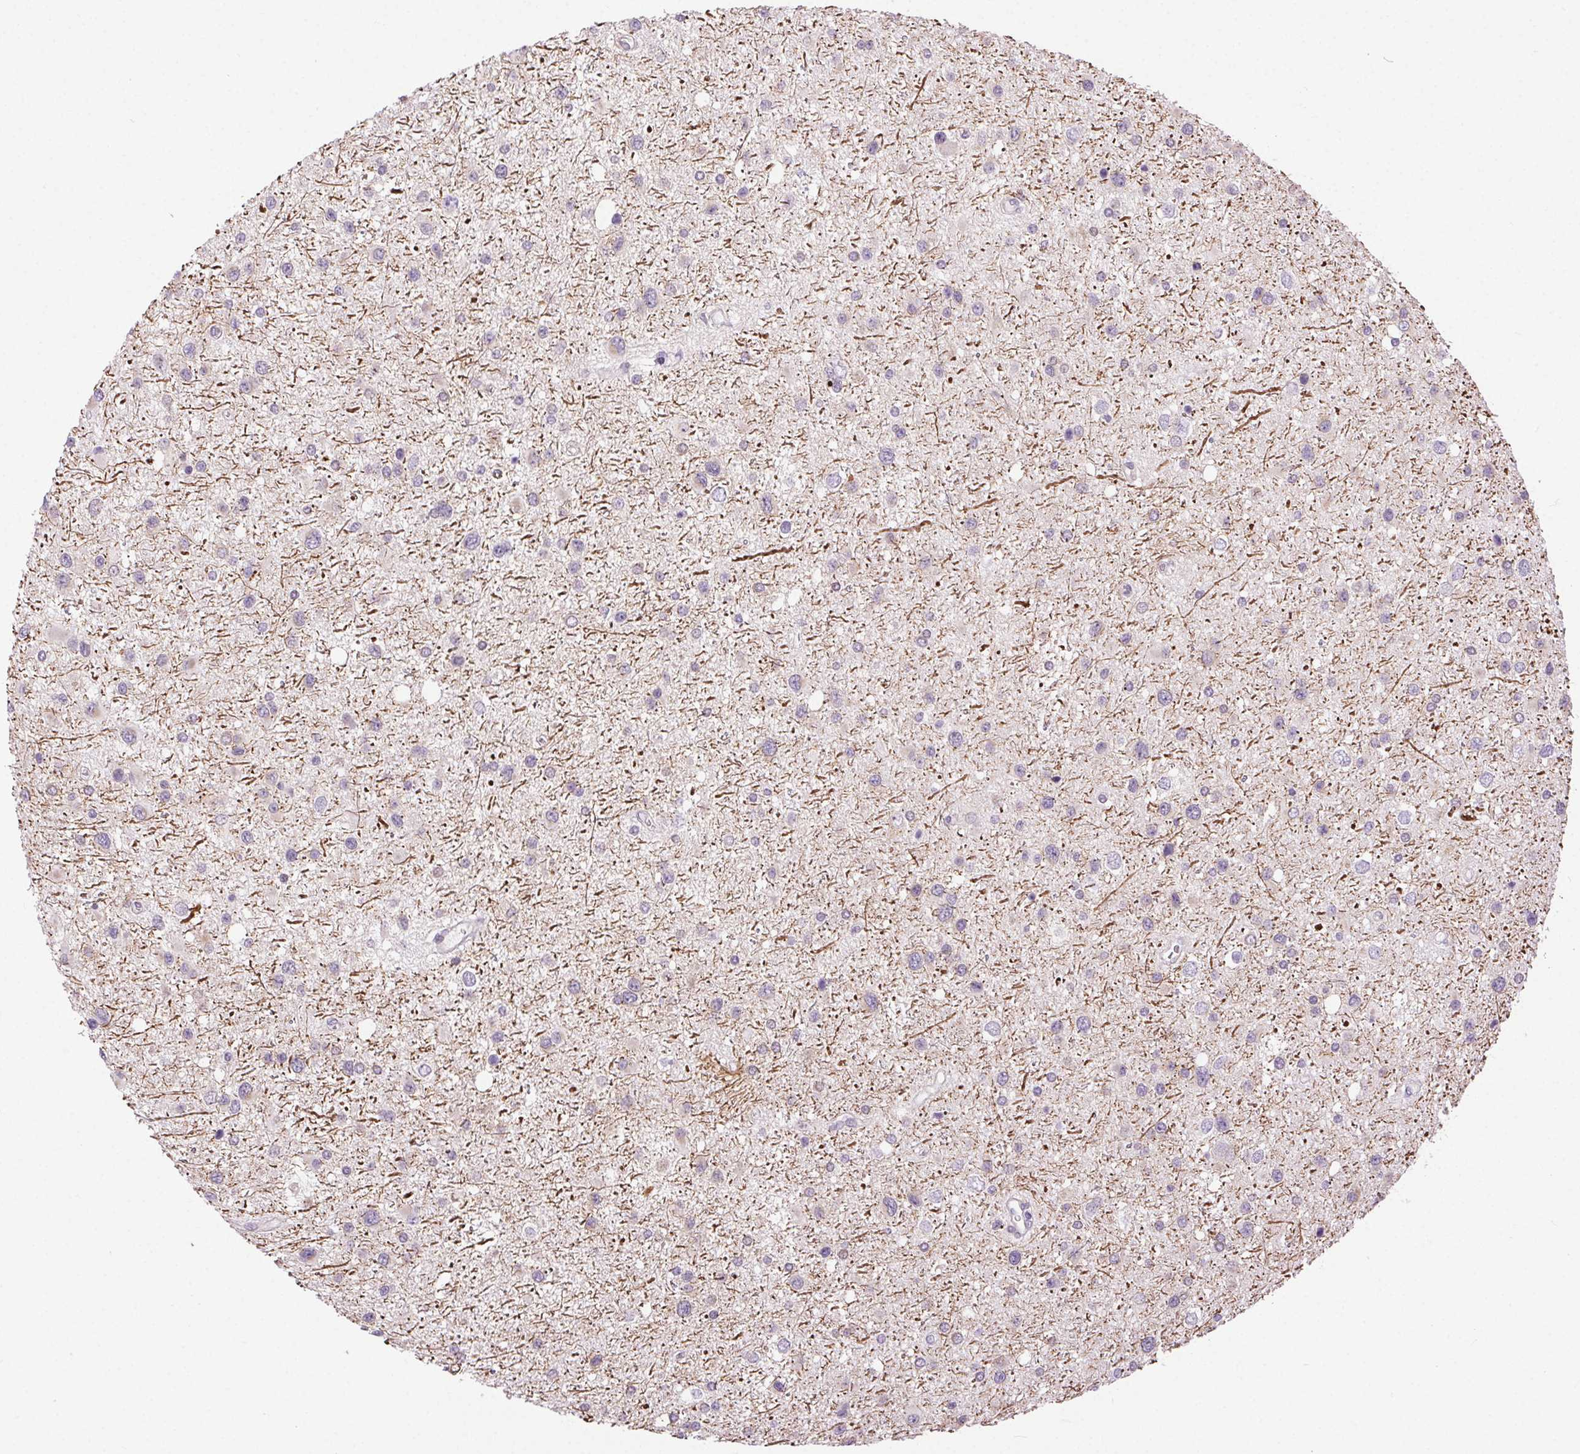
{"staining": {"intensity": "negative", "quantity": "none", "location": "none"}, "tissue": "glioma", "cell_type": "Tumor cells", "image_type": "cancer", "snomed": [{"axis": "morphology", "description": "Glioma, malignant, Low grade"}, {"axis": "topography", "description": "Brain"}], "caption": "IHC micrograph of human malignant glioma (low-grade) stained for a protein (brown), which reveals no positivity in tumor cells.", "gene": "SYT11", "patient": {"sex": "female", "age": 32}}